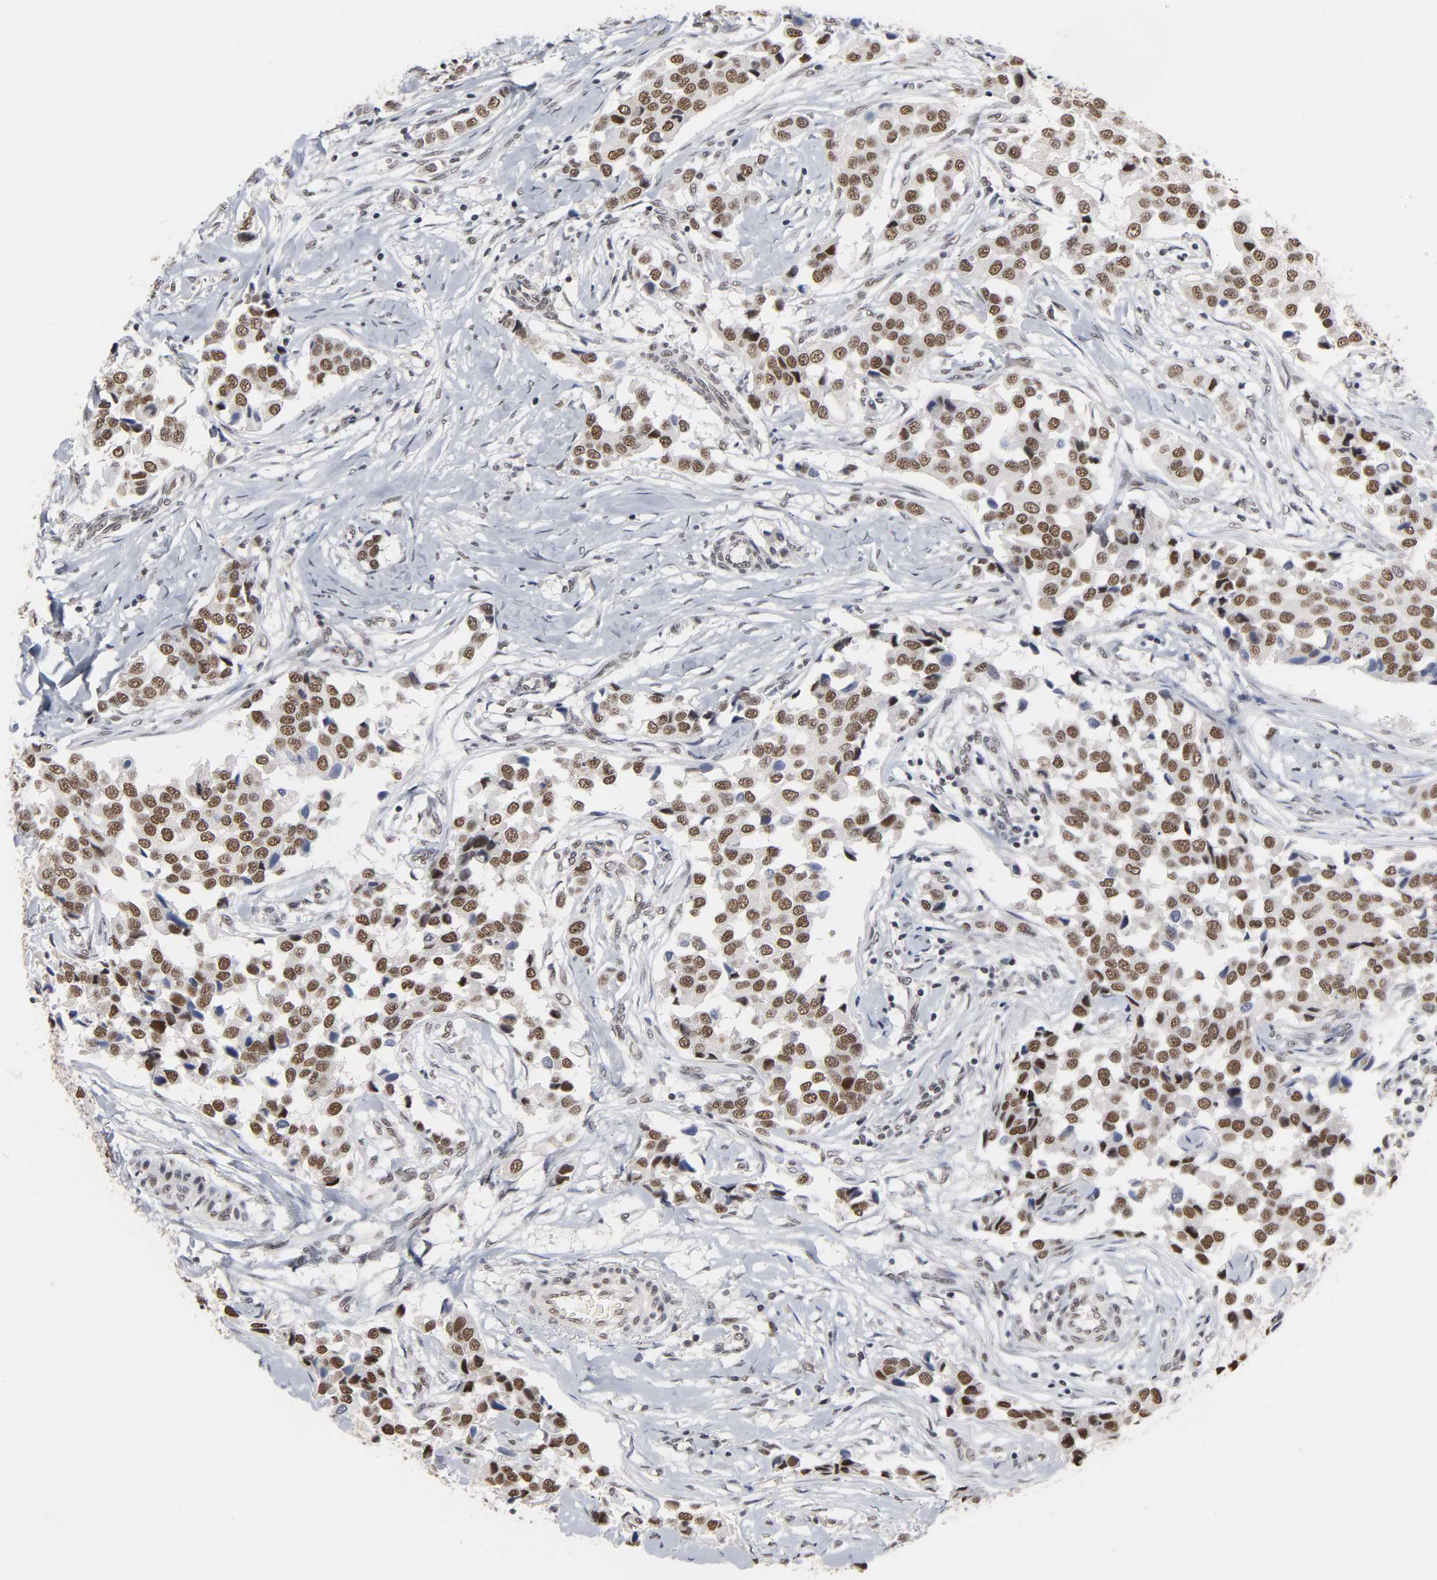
{"staining": {"intensity": "moderate", "quantity": ">75%", "location": "nuclear"}, "tissue": "breast cancer", "cell_type": "Tumor cells", "image_type": "cancer", "snomed": [{"axis": "morphology", "description": "Duct carcinoma"}, {"axis": "topography", "description": "Breast"}], "caption": "Protein staining shows moderate nuclear staining in about >75% of tumor cells in breast infiltrating ductal carcinoma.", "gene": "TRIM33", "patient": {"sex": "female", "age": 80}}